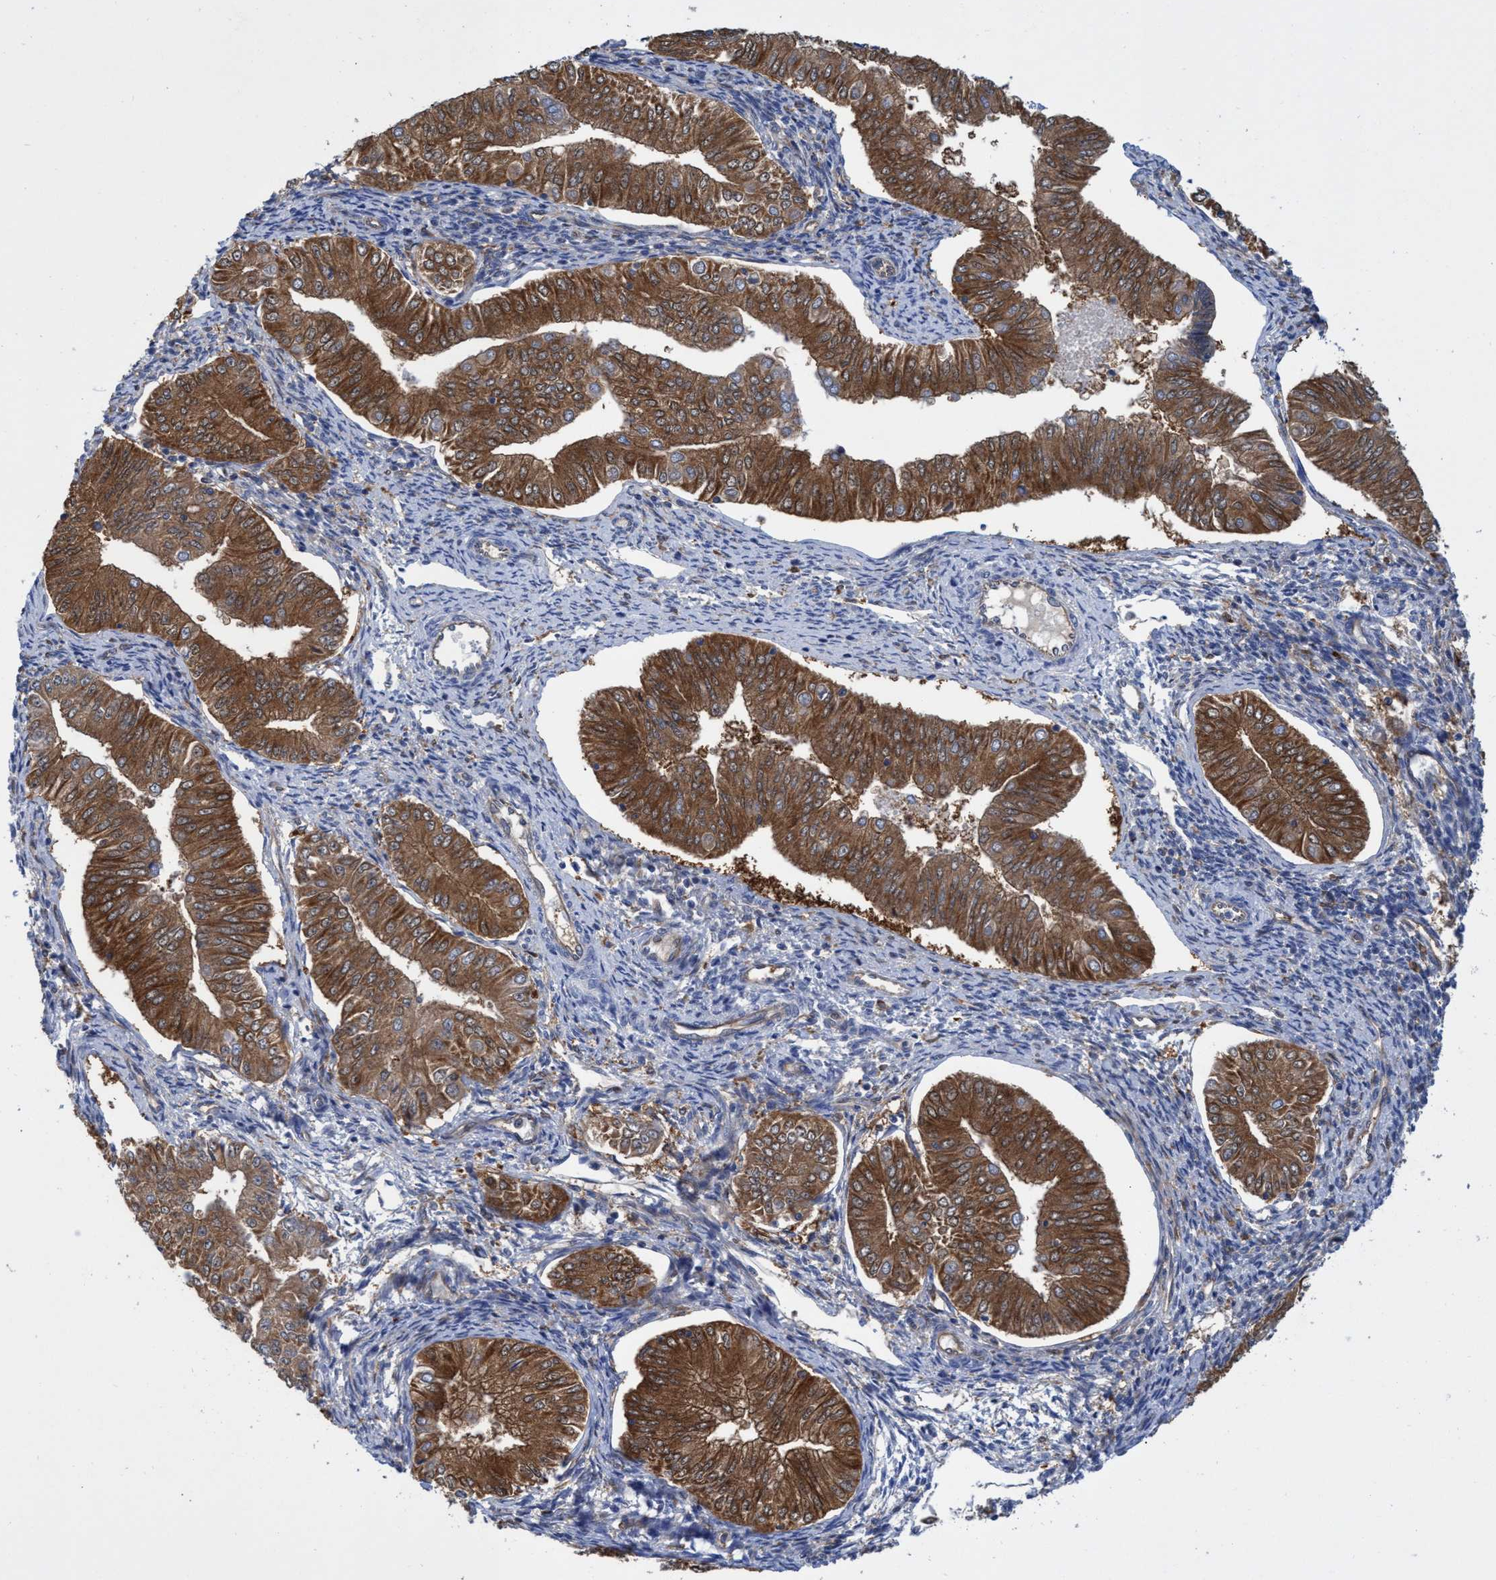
{"staining": {"intensity": "strong", "quantity": ">75%", "location": "cytoplasmic/membranous"}, "tissue": "endometrial cancer", "cell_type": "Tumor cells", "image_type": "cancer", "snomed": [{"axis": "morphology", "description": "Normal tissue, NOS"}, {"axis": "morphology", "description": "Adenocarcinoma, NOS"}, {"axis": "topography", "description": "Endometrium"}], "caption": "Protein positivity by immunohistochemistry displays strong cytoplasmic/membranous positivity in approximately >75% of tumor cells in endometrial cancer. Nuclei are stained in blue.", "gene": "PNPO", "patient": {"sex": "female", "age": 53}}